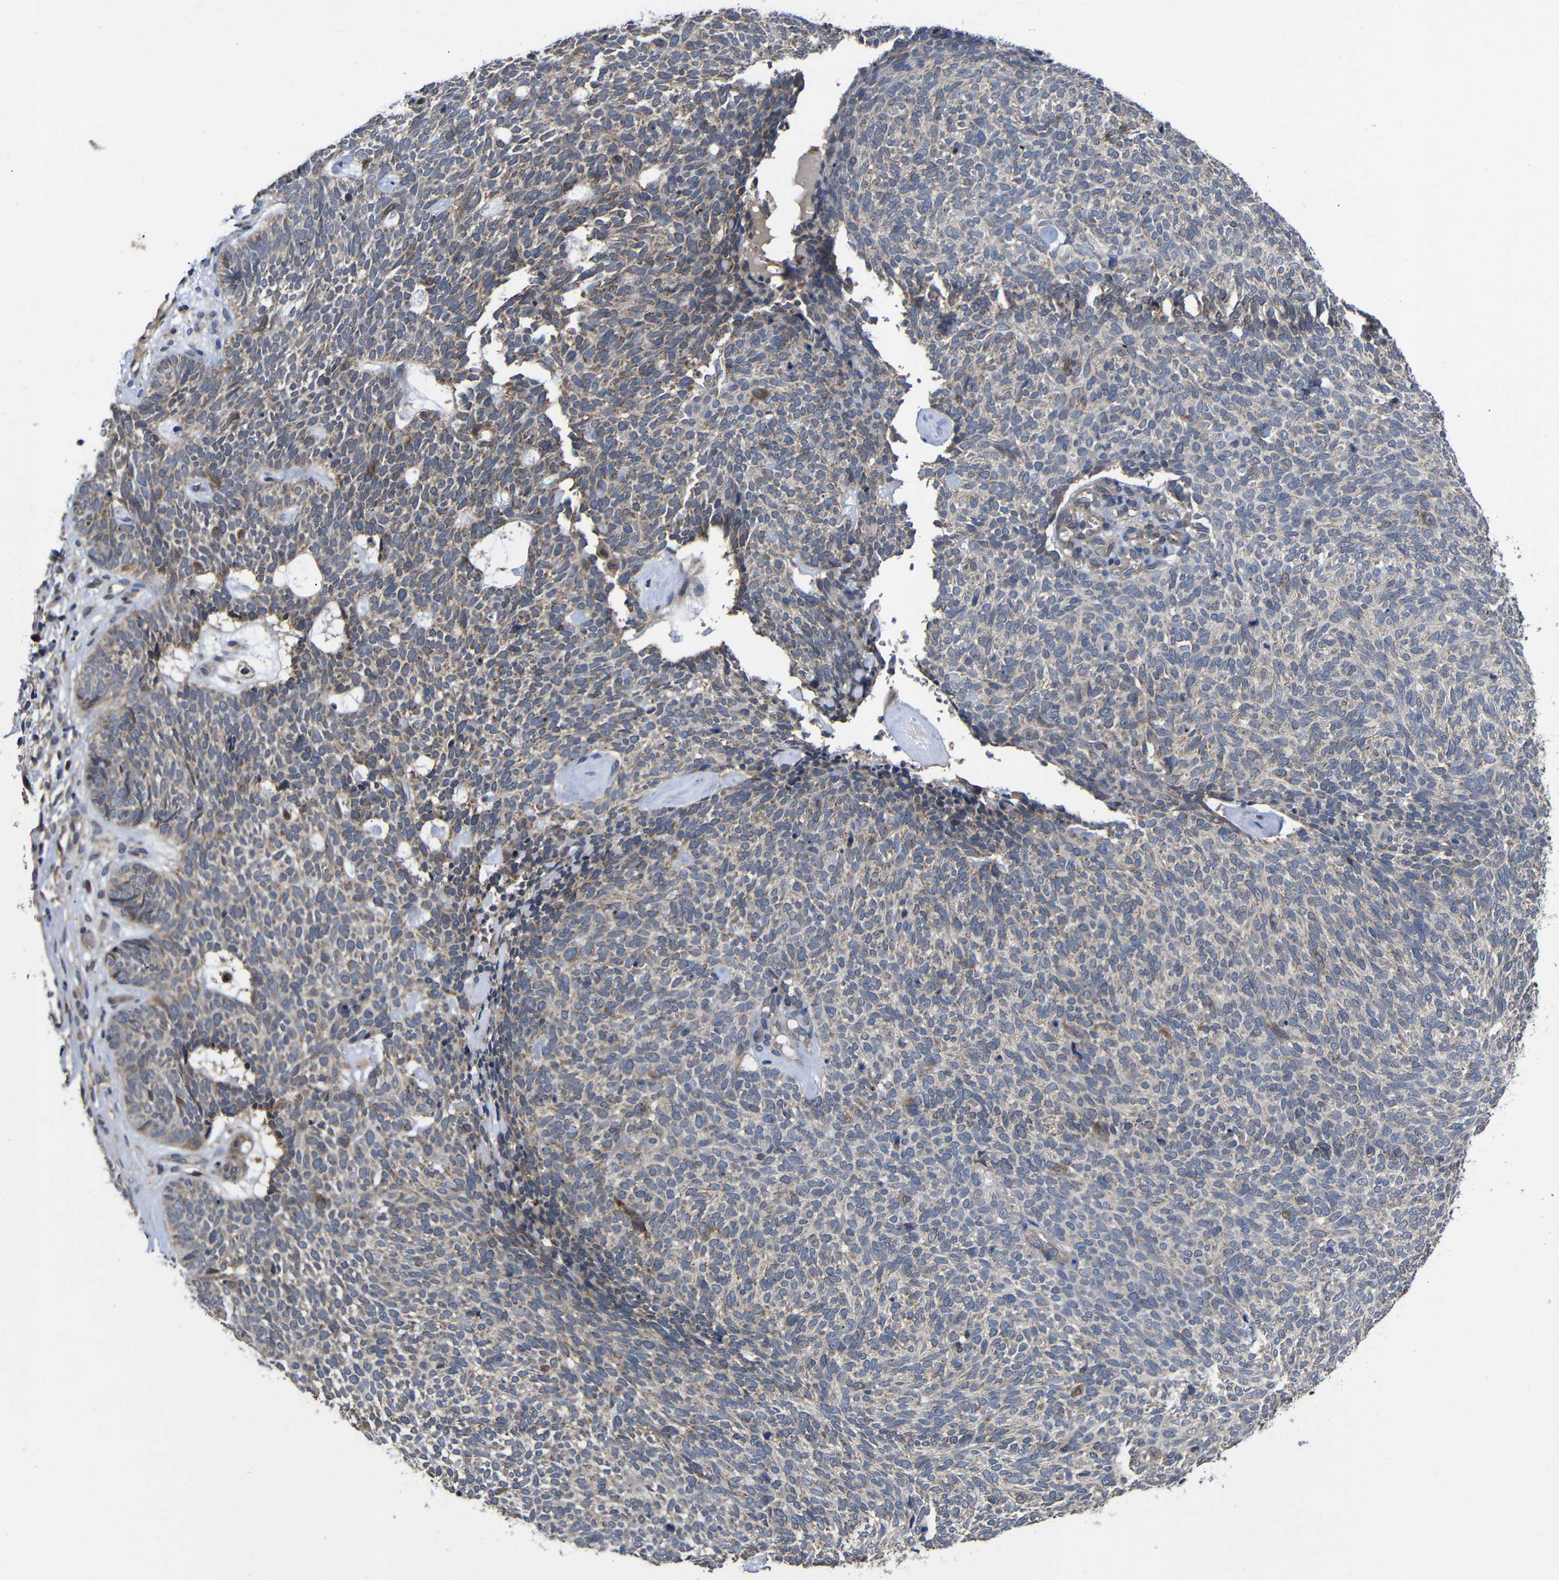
{"staining": {"intensity": "moderate", "quantity": "25%-75%", "location": "cytoplasmic/membranous"}, "tissue": "skin cancer", "cell_type": "Tumor cells", "image_type": "cancer", "snomed": [{"axis": "morphology", "description": "Basal cell carcinoma"}, {"axis": "topography", "description": "Skin"}], "caption": "High-power microscopy captured an immunohistochemistry (IHC) histopathology image of skin cancer, revealing moderate cytoplasmic/membranous positivity in approximately 25%-75% of tumor cells. Nuclei are stained in blue.", "gene": "LPAR5", "patient": {"sex": "female", "age": 84}}